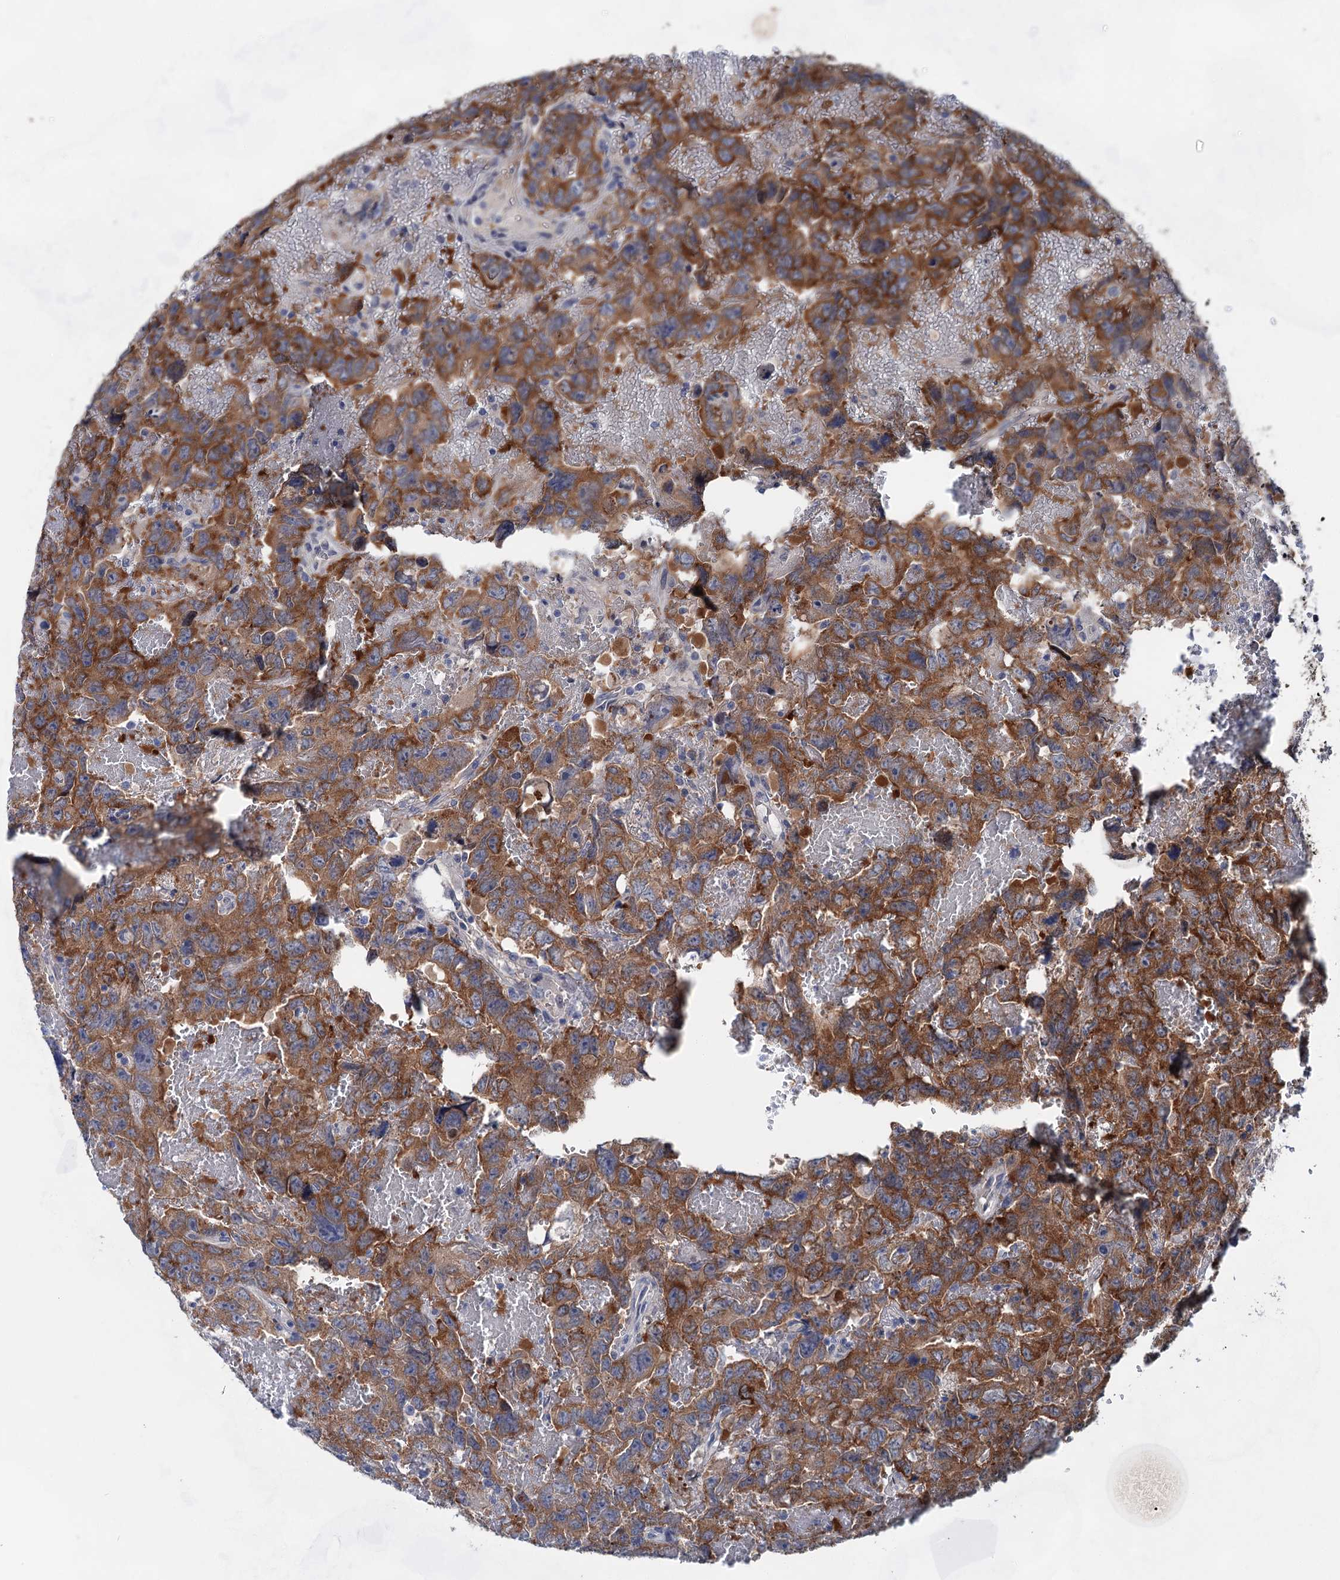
{"staining": {"intensity": "strong", "quantity": ">75%", "location": "cytoplasmic/membranous"}, "tissue": "testis cancer", "cell_type": "Tumor cells", "image_type": "cancer", "snomed": [{"axis": "morphology", "description": "Carcinoma, Embryonal, NOS"}, {"axis": "topography", "description": "Testis"}], "caption": "Immunohistochemical staining of testis cancer displays high levels of strong cytoplasmic/membranous protein staining in about >75% of tumor cells.", "gene": "MORN3", "patient": {"sex": "male", "age": 45}}